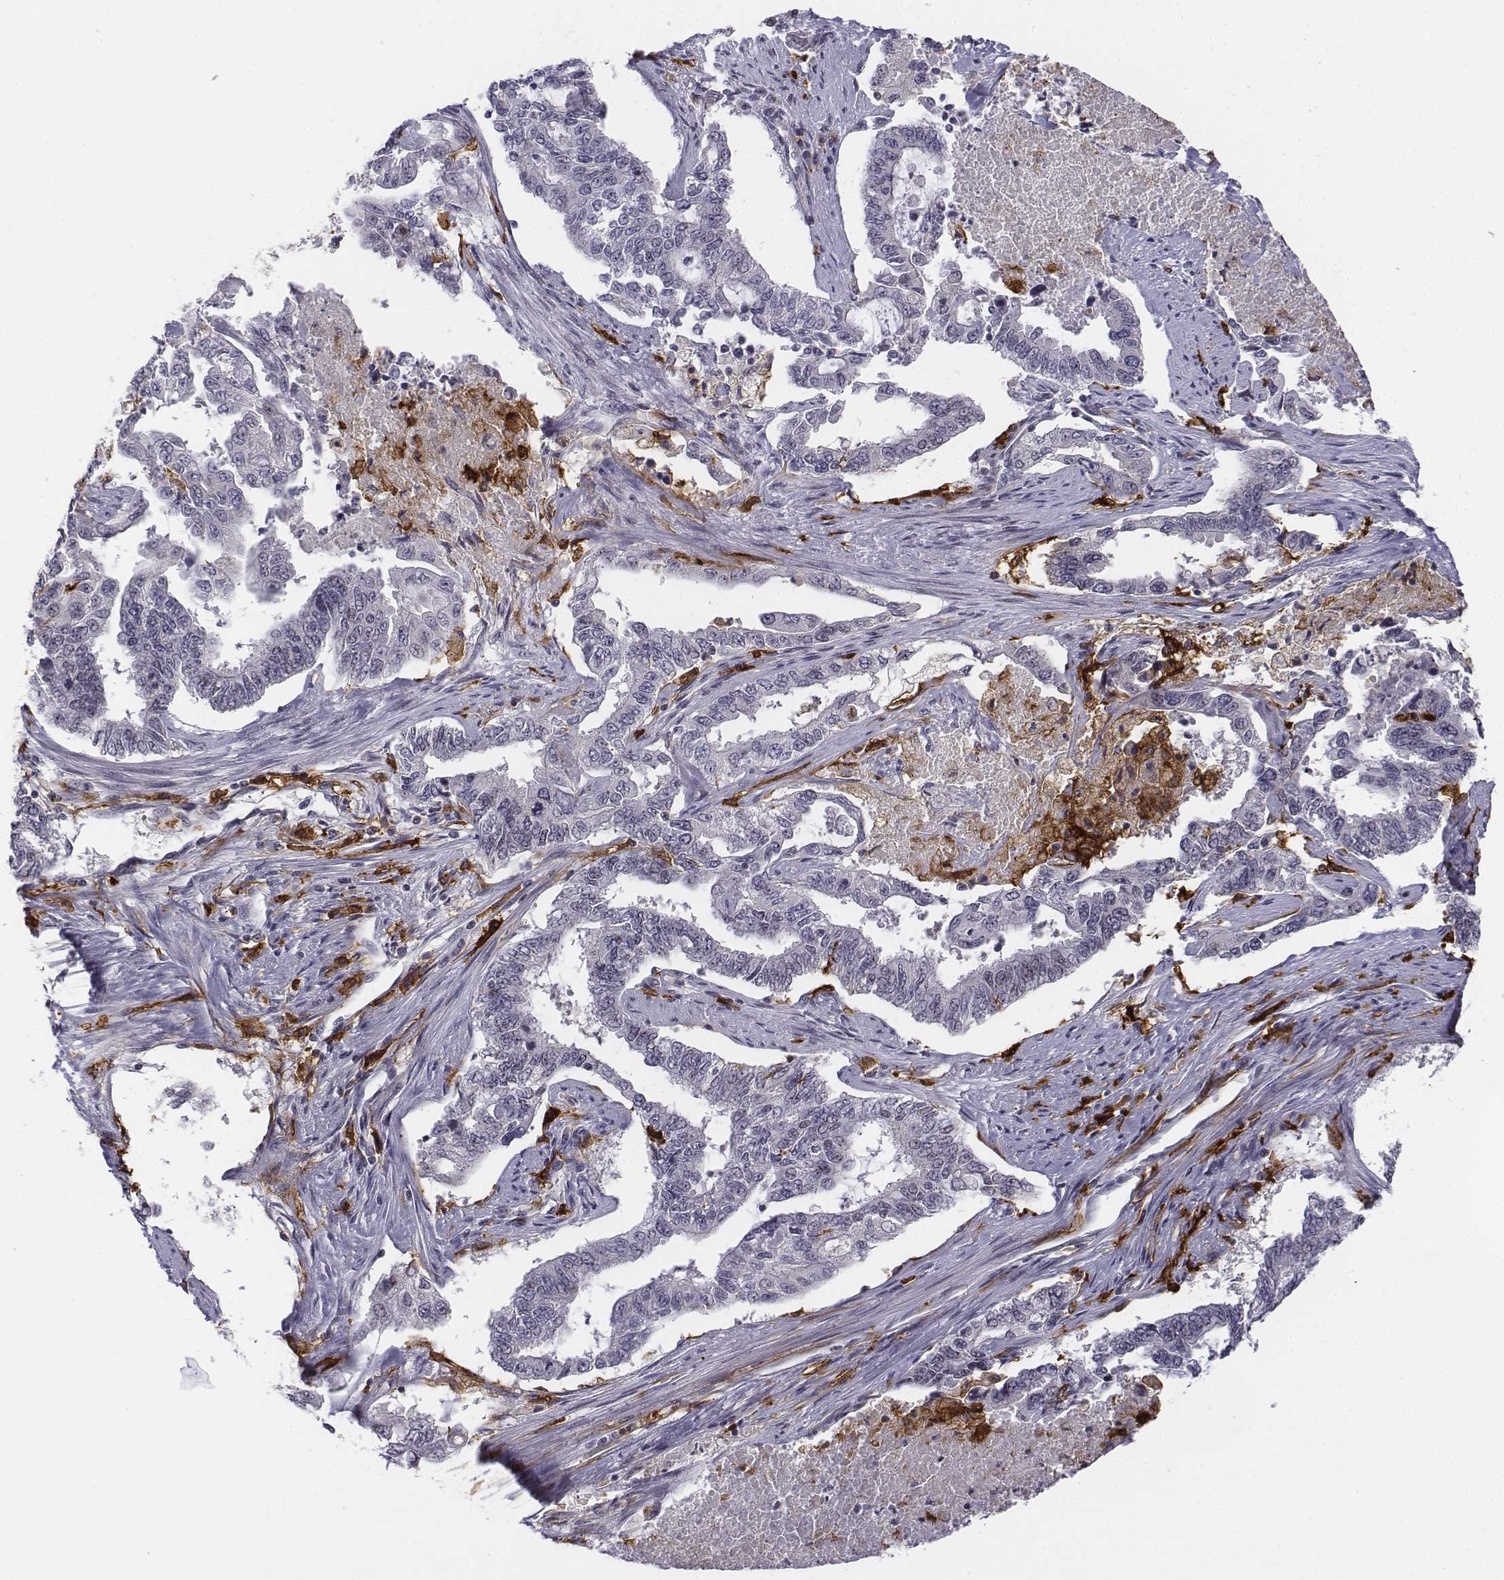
{"staining": {"intensity": "negative", "quantity": "none", "location": "none"}, "tissue": "endometrial cancer", "cell_type": "Tumor cells", "image_type": "cancer", "snomed": [{"axis": "morphology", "description": "Adenocarcinoma, NOS"}, {"axis": "topography", "description": "Uterus"}], "caption": "The photomicrograph shows no significant staining in tumor cells of adenocarcinoma (endometrial).", "gene": "CD14", "patient": {"sex": "female", "age": 59}}